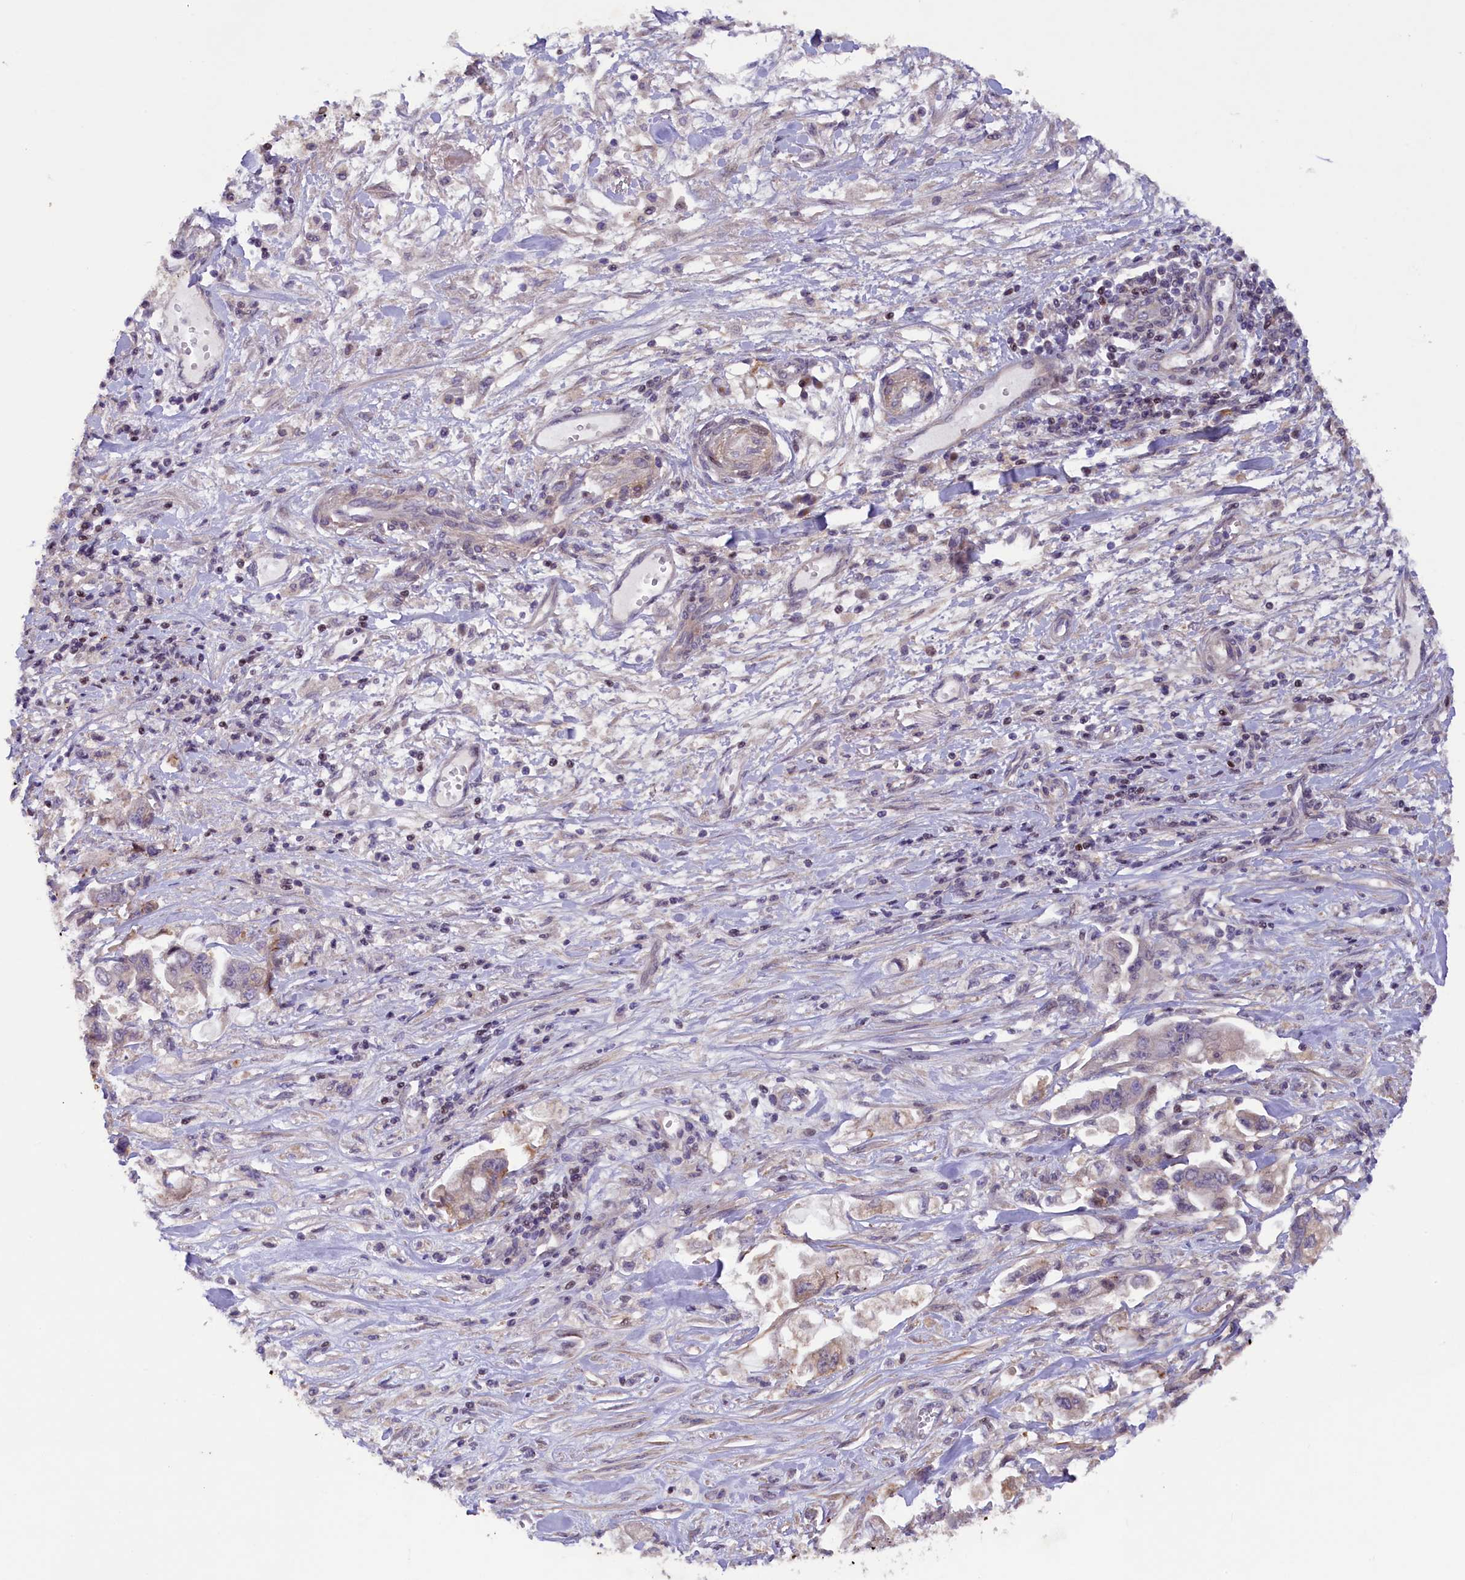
{"staining": {"intensity": "negative", "quantity": "none", "location": "none"}, "tissue": "stomach cancer", "cell_type": "Tumor cells", "image_type": "cancer", "snomed": [{"axis": "morphology", "description": "Adenocarcinoma, NOS"}, {"axis": "topography", "description": "Stomach"}], "caption": "DAB immunohistochemical staining of human adenocarcinoma (stomach) shows no significant expression in tumor cells. (Immunohistochemistry, brightfield microscopy, high magnification).", "gene": "MAN2C1", "patient": {"sex": "male", "age": 62}}